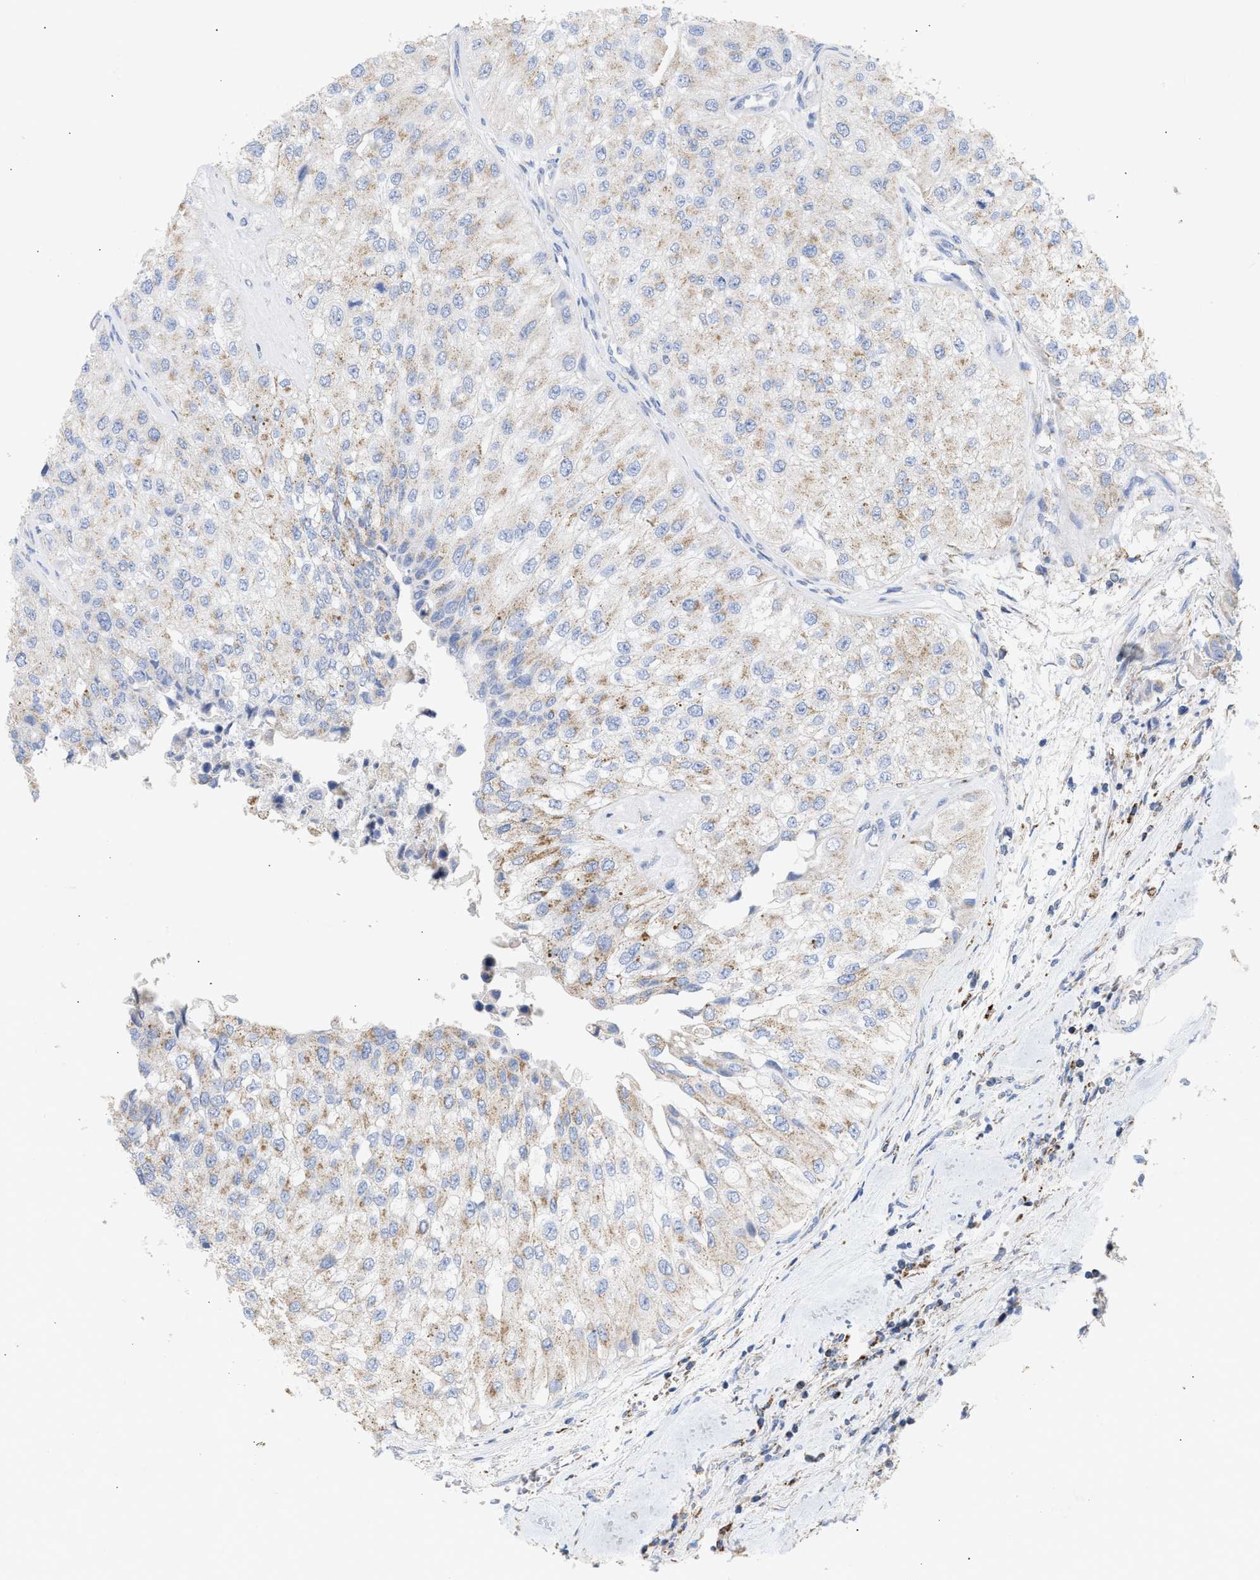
{"staining": {"intensity": "weak", "quantity": "25%-75%", "location": "cytoplasmic/membranous"}, "tissue": "urothelial cancer", "cell_type": "Tumor cells", "image_type": "cancer", "snomed": [{"axis": "morphology", "description": "Urothelial carcinoma, High grade"}, {"axis": "topography", "description": "Kidney"}, {"axis": "topography", "description": "Urinary bladder"}], "caption": "The histopathology image demonstrates staining of urothelial cancer, revealing weak cytoplasmic/membranous protein expression (brown color) within tumor cells. (Stains: DAB in brown, nuclei in blue, Microscopy: brightfield microscopy at high magnification).", "gene": "ACOT13", "patient": {"sex": "male", "age": 77}}